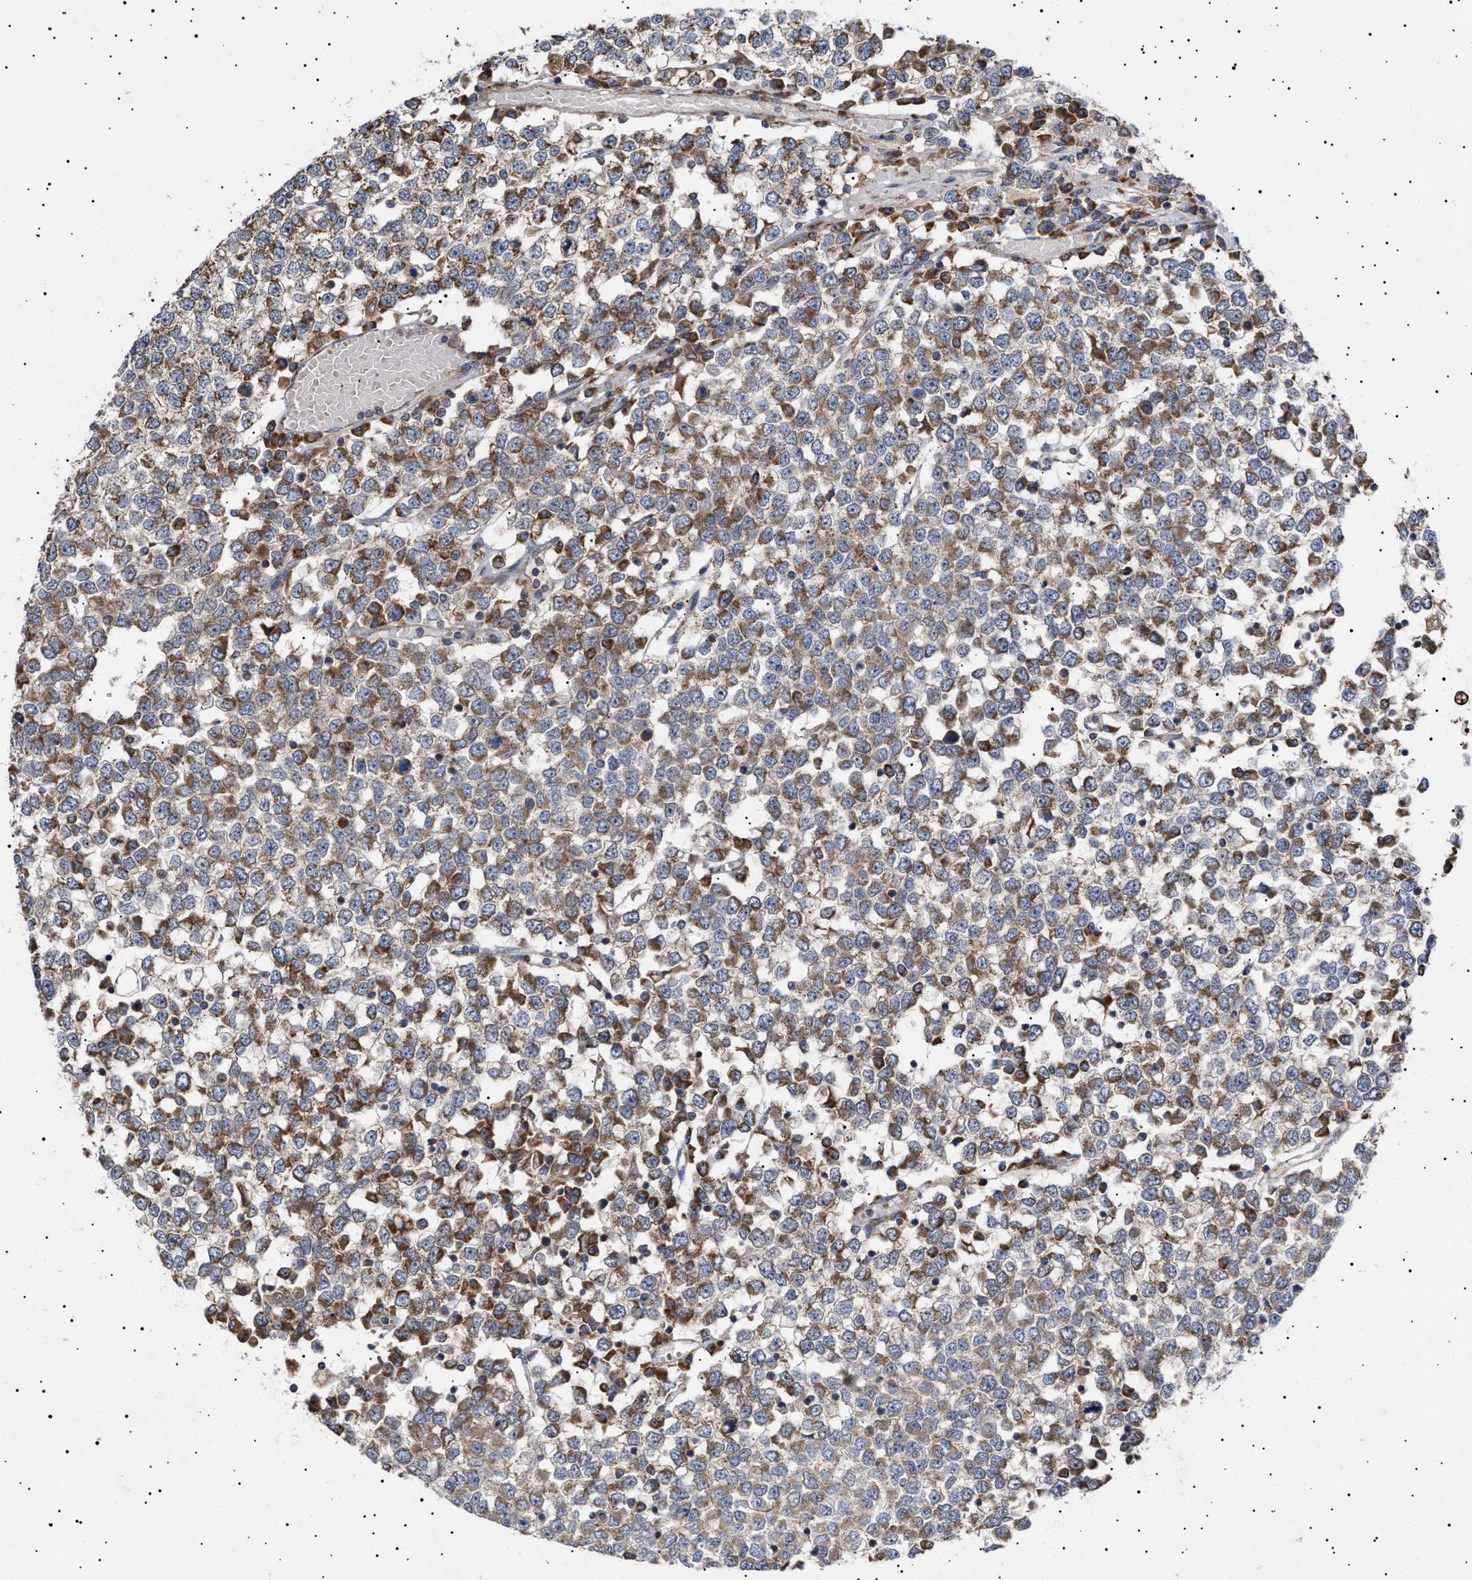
{"staining": {"intensity": "moderate", "quantity": ">75%", "location": "cytoplasmic/membranous"}, "tissue": "testis cancer", "cell_type": "Tumor cells", "image_type": "cancer", "snomed": [{"axis": "morphology", "description": "Seminoma, NOS"}, {"axis": "topography", "description": "Testis"}], "caption": "There is medium levels of moderate cytoplasmic/membranous positivity in tumor cells of testis cancer, as demonstrated by immunohistochemical staining (brown color).", "gene": "MRPL10", "patient": {"sex": "male", "age": 65}}